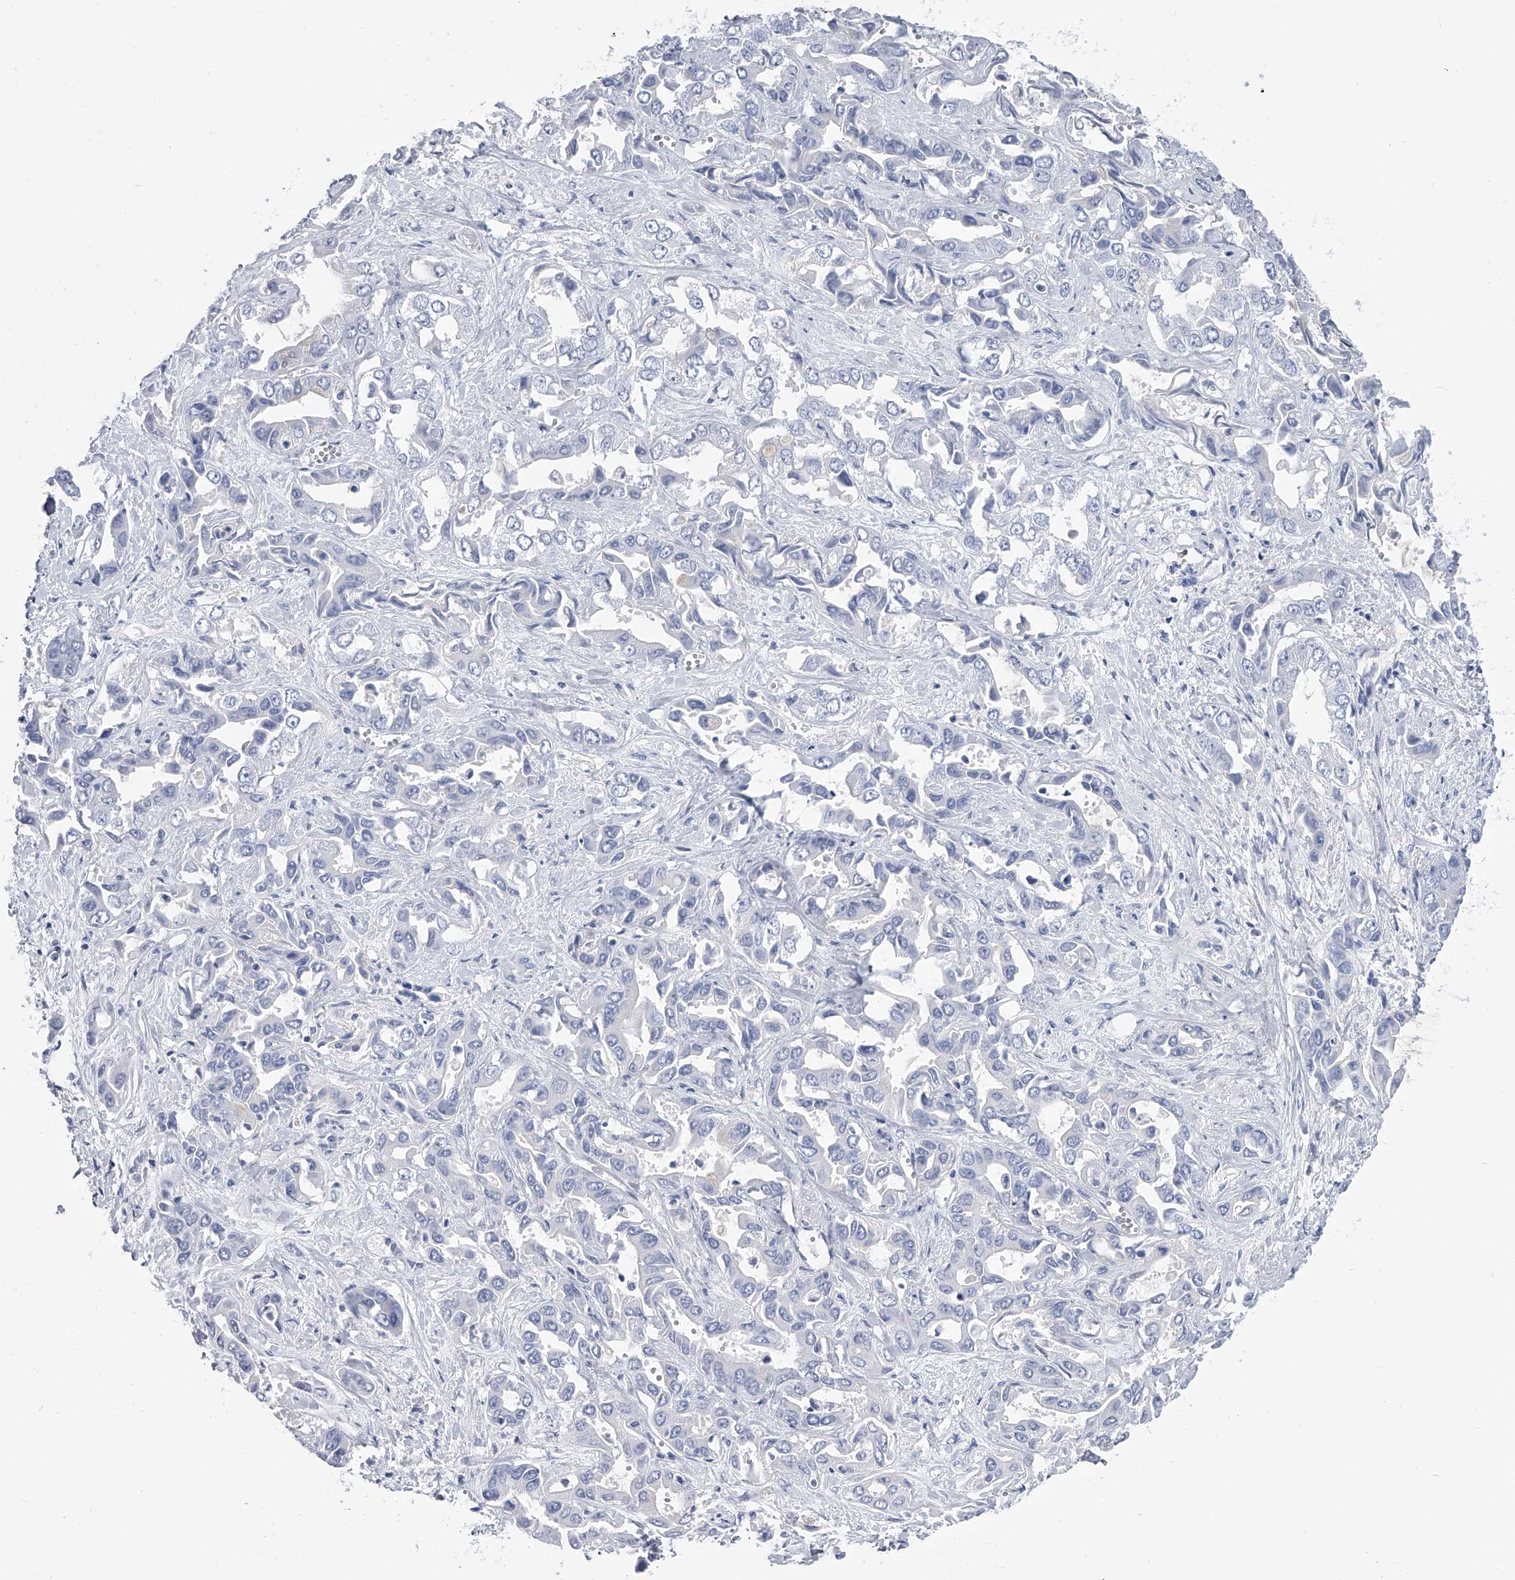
{"staining": {"intensity": "negative", "quantity": "none", "location": "none"}, "tissue": "liver cancer", "cell_type": "Tumor cells", "image_type": "cancer", "snomed": [{"axis": "morphology", "description": "Cholangiocarcinoma"}, {"axis": "topography", "description": "Liver"}], "caption": "DAB immunohistochemical staining of human liver cancer (cholangiocarcinoma) displays no significant expression in tumor cells. The staining is performed using DAB (3,3'-diaminobenzidine) brown chromogen with nuclei counter-stained in using hematoxylin.", "gene": "SERPINB9", "patient": {"sex": "female", "age": 52}}